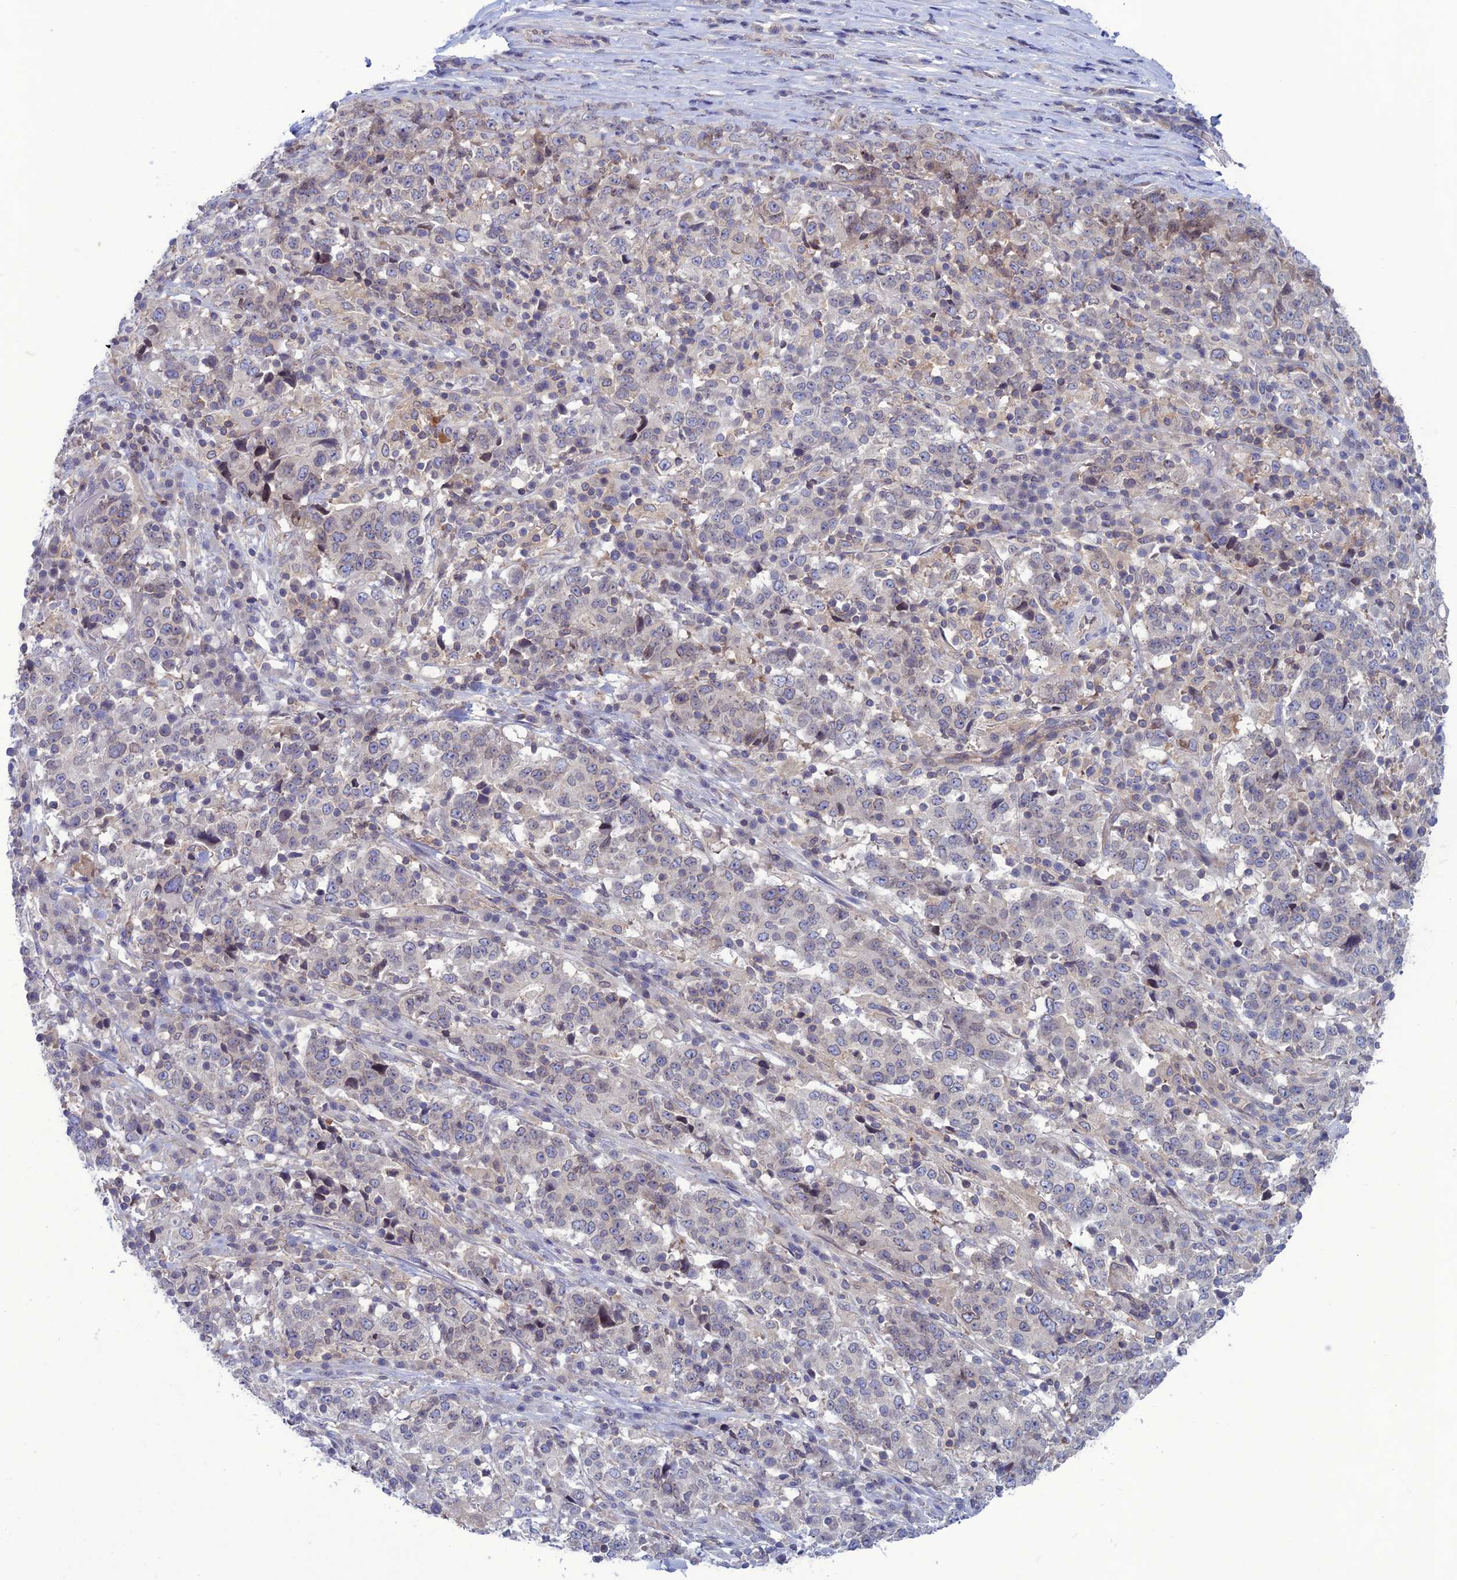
{"staining": {"intensity": "negative", "quantity": "none", "location": "none"}, "tissue": "stomach cancer", "cell_type": "Tumor cells", "image_type": "cancer", "snomed": [{"axis": "morphology", "description": "Adenocarcinoma, NOS"}, {"axis": "topography", "description": "Stomach"}], "caption": "Tumor cells show no significant protein staining in stomach cancer.", "gene": "WDR46", "patient": {"sex": "male", "age": 59}}